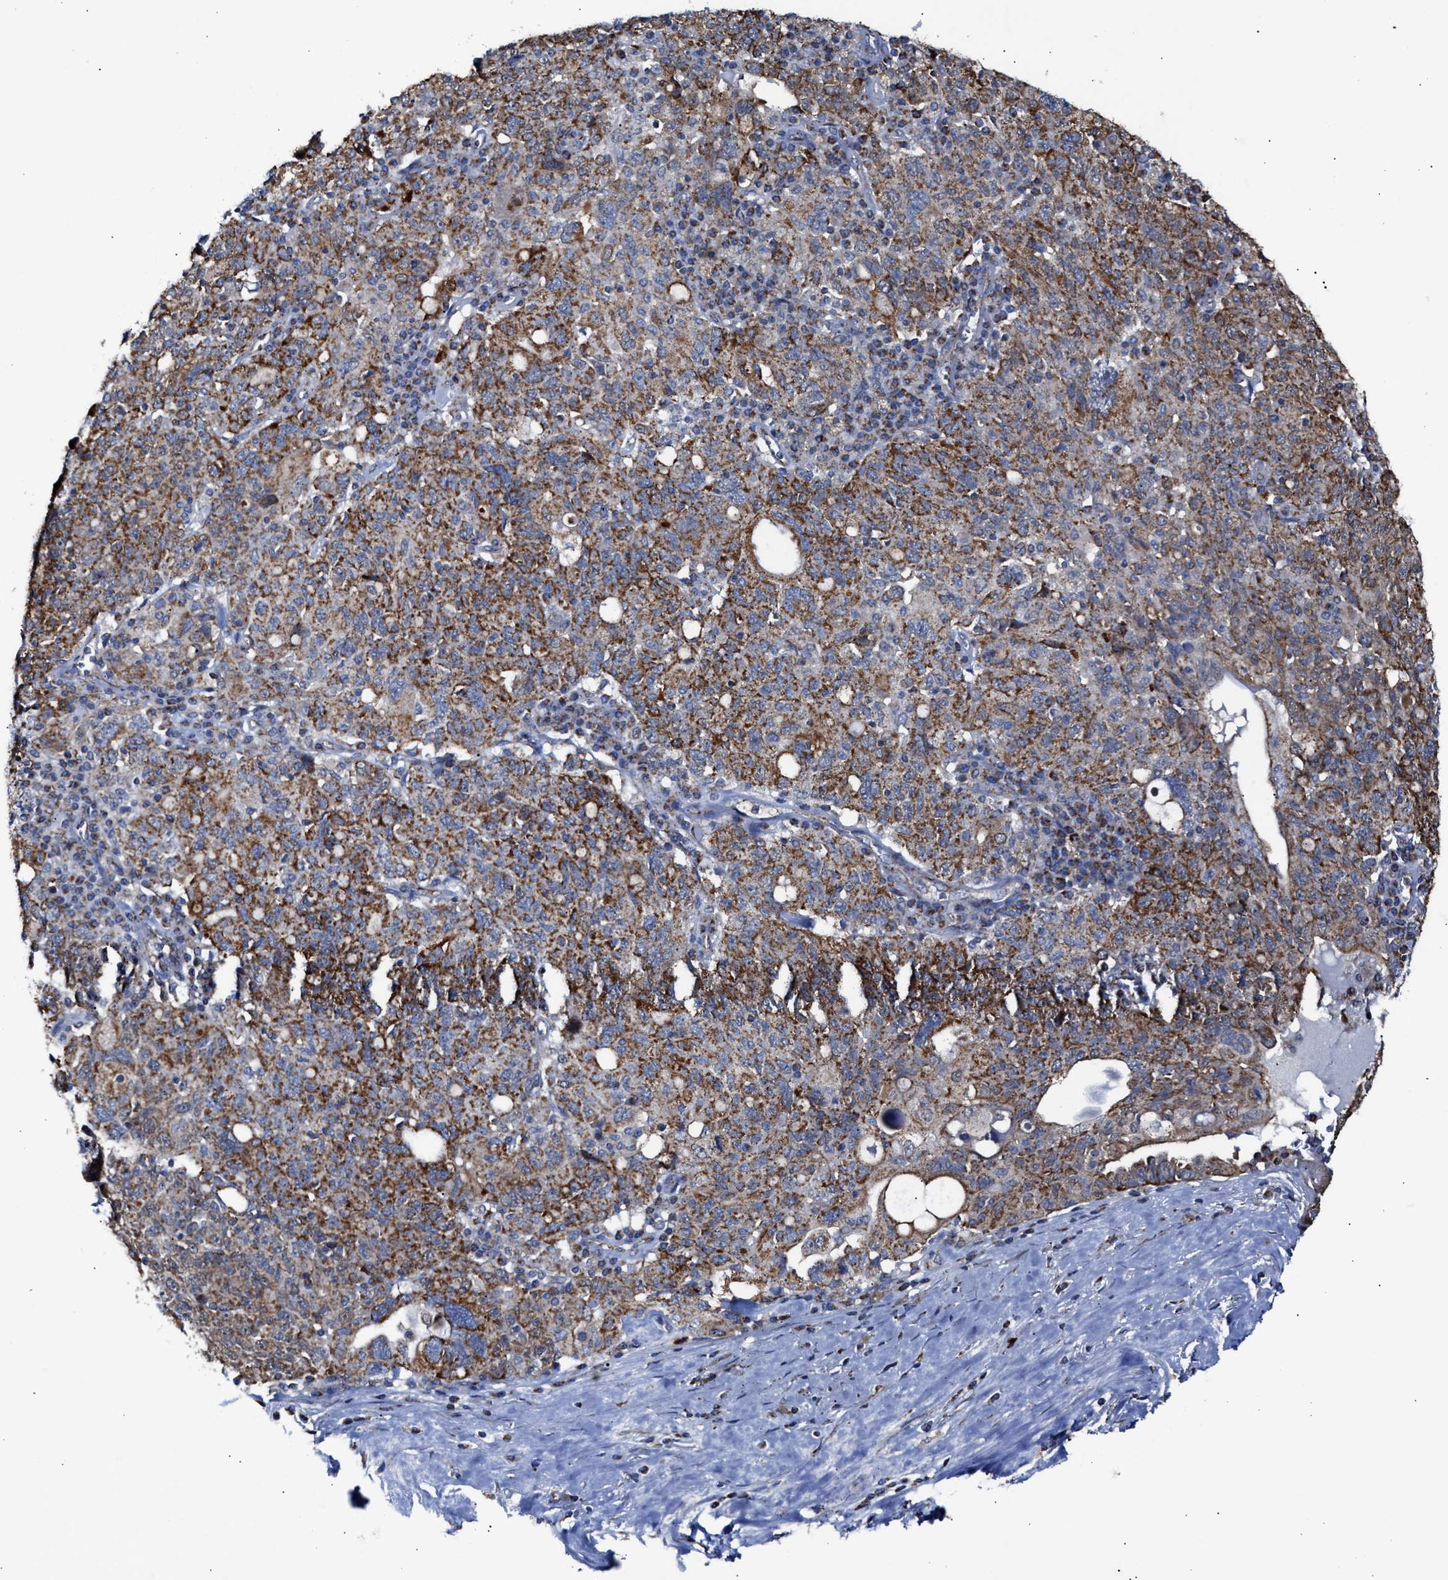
{"staining": {"intensity": "moderate", "quantity": ">75%", "location": "cytoplasmic/membranous"}, "tissue": "ovarian cancer", "cell_type": "Tumor cells", "image_type": "cancer", "snomed": [{"axis": "morphology", "description": "Carcinoma, endometroid"}, {"axis": "topography", "description": "Ovary"}], "caption": "Ovarian cancer (endometroid carcinoma) stained for a protein reveals moderate cytoplasmic/membranous positivity in tumor cells. (DAB IHC, brown staining for protein, blue staining for nuclei).", "gene": "MECR", "patient": {"sex": "female", "age": 62}}